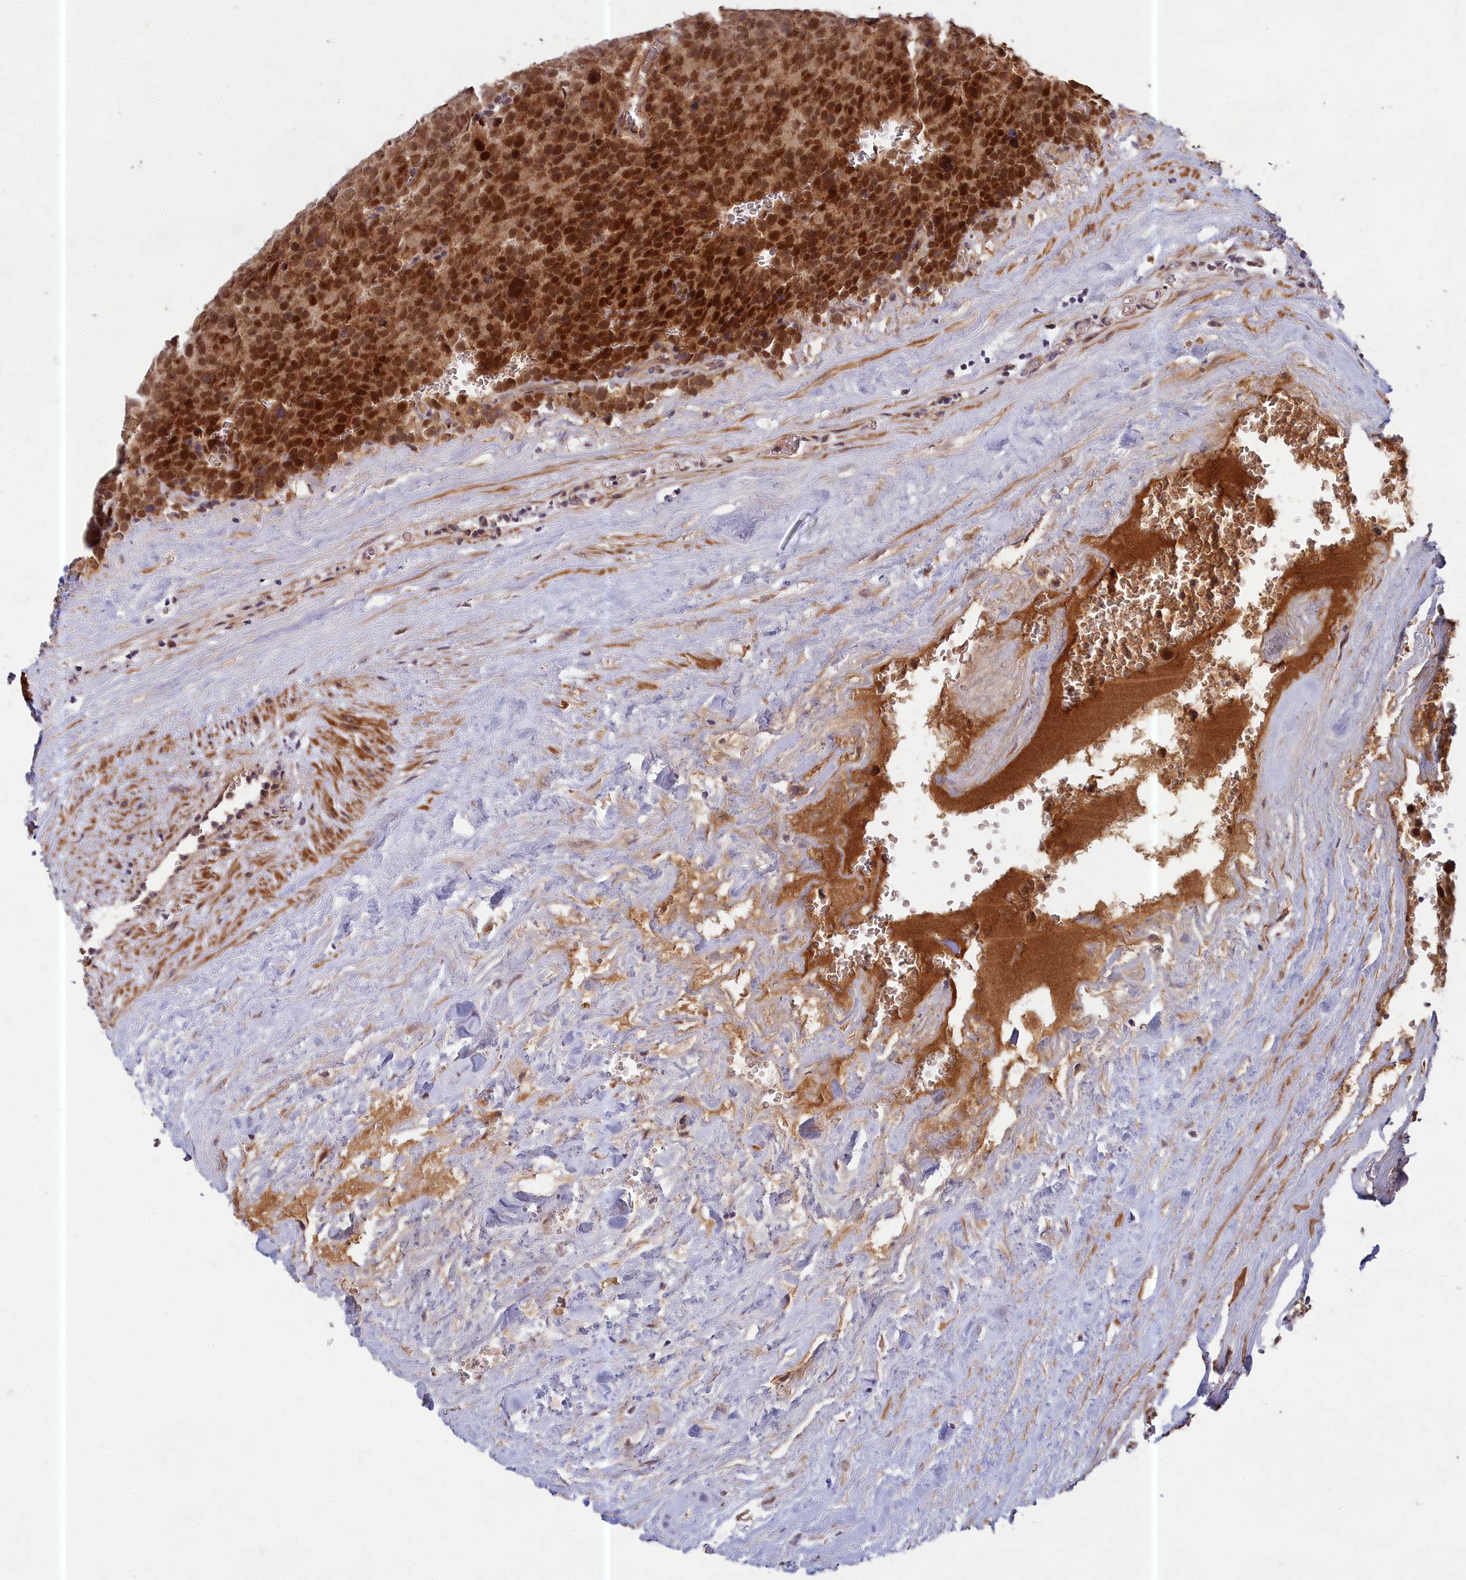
{"staining": {"intensity": "strong", "quantity": ">75%", "location": "cytoplasmic/membranous,nuclear"}, "tissue": "testis cancer", "cell_type": "Tumor cells", "image_type": "cancer", "snomed": [{"axis": "morphology", "description": "Seminoma, NOS"}, {"axis": "topography", "description": "Testis"}], "caption": "Testis cancer tissue displays strong cytoplasmic/membranous and nuclear positivity in approximately >75% of tumor cells, visualized by immunohistochemistry.", "gene": "EARS2", "patient": {"sex": "male", "age": 71}}